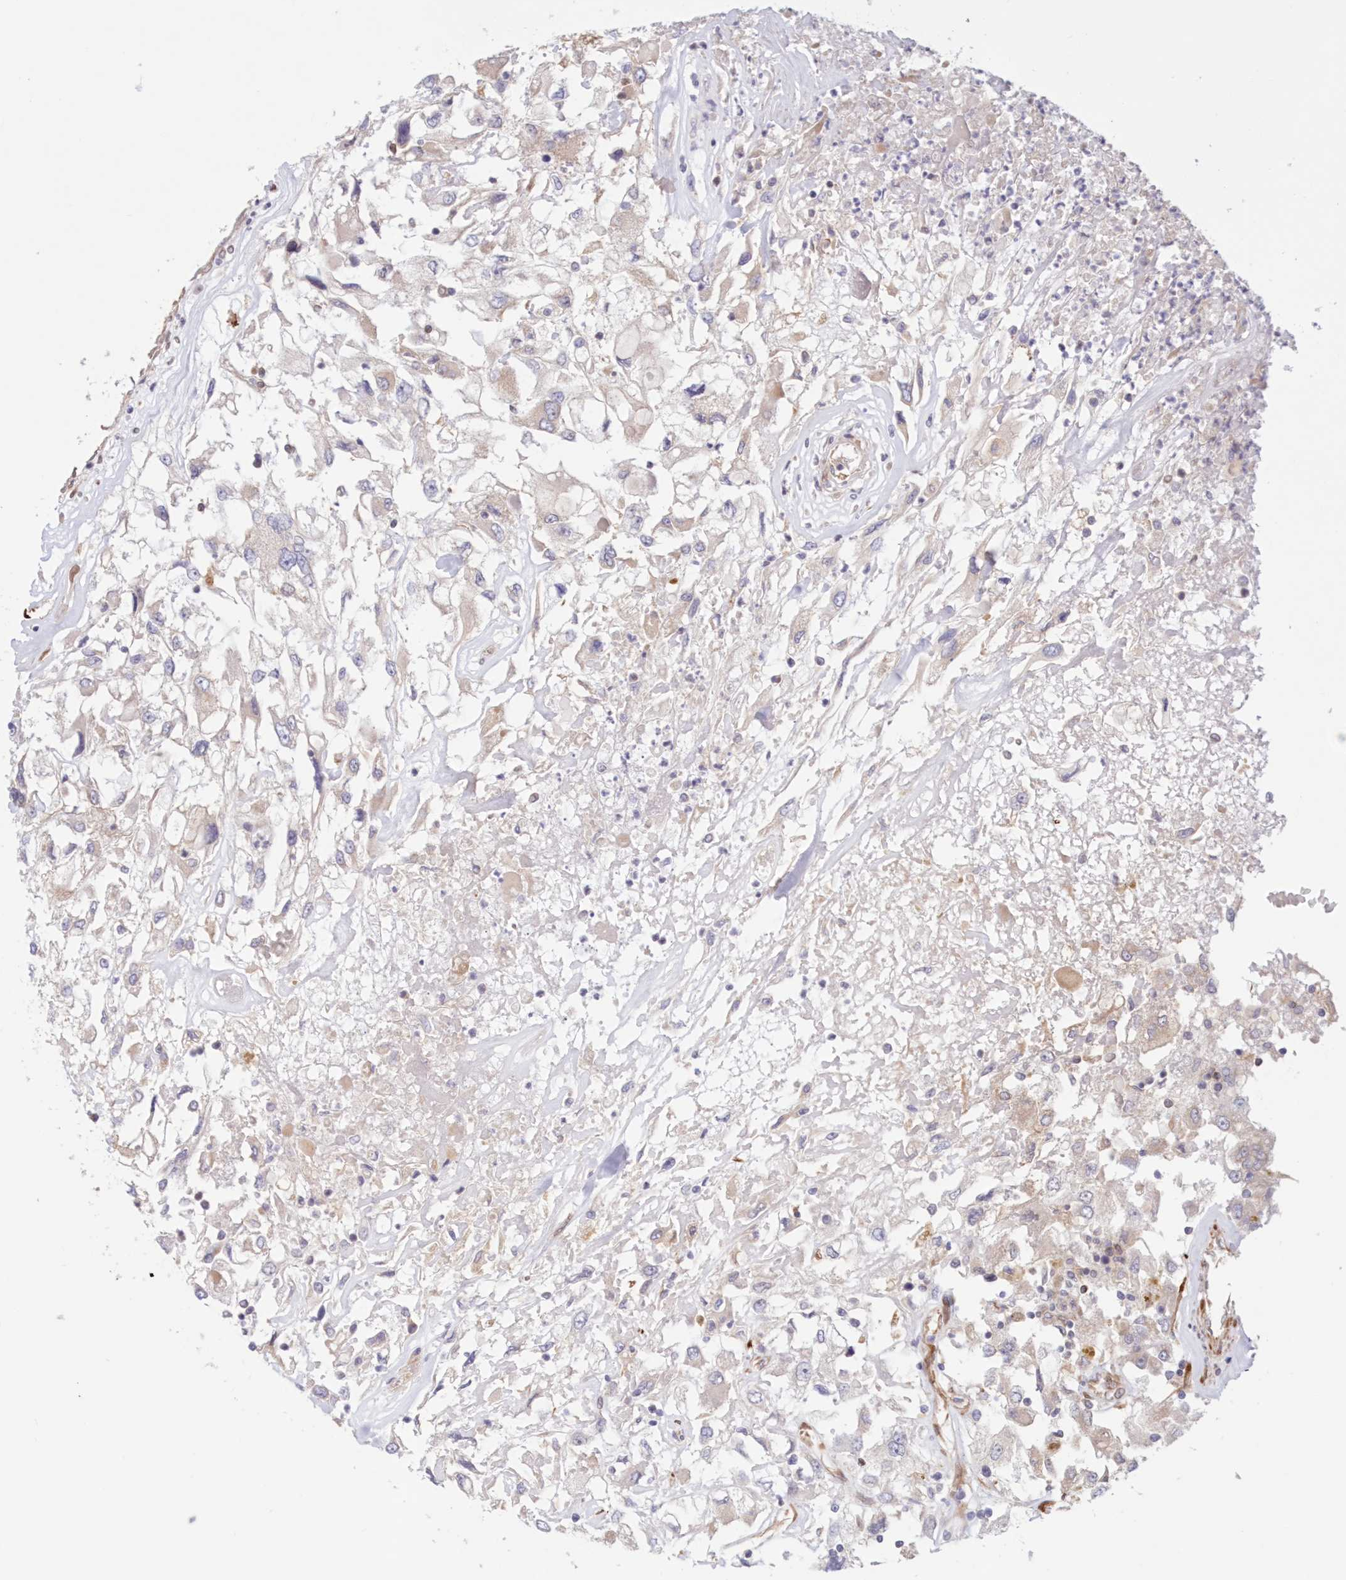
{"staining": {"intensity": "negative", "quantity": "none", "location": "none"}, "tissue": "renal cancer", "cell_type": "Tumor cells", "image_type": "cancer", "snomed": [{"axis": "morphology", "description": "Adenocarcinoma, NOS"}, {"axis": "topography", "description": "Kidney"}], "caption": "Immunohistochemistry histopathology image of human renal adenocarcinoma stained for a protein (brown), which displays no expression in tumor cells.", "gene": "PCYOX1L", "patient": {"sex": "female", "age": 52}}